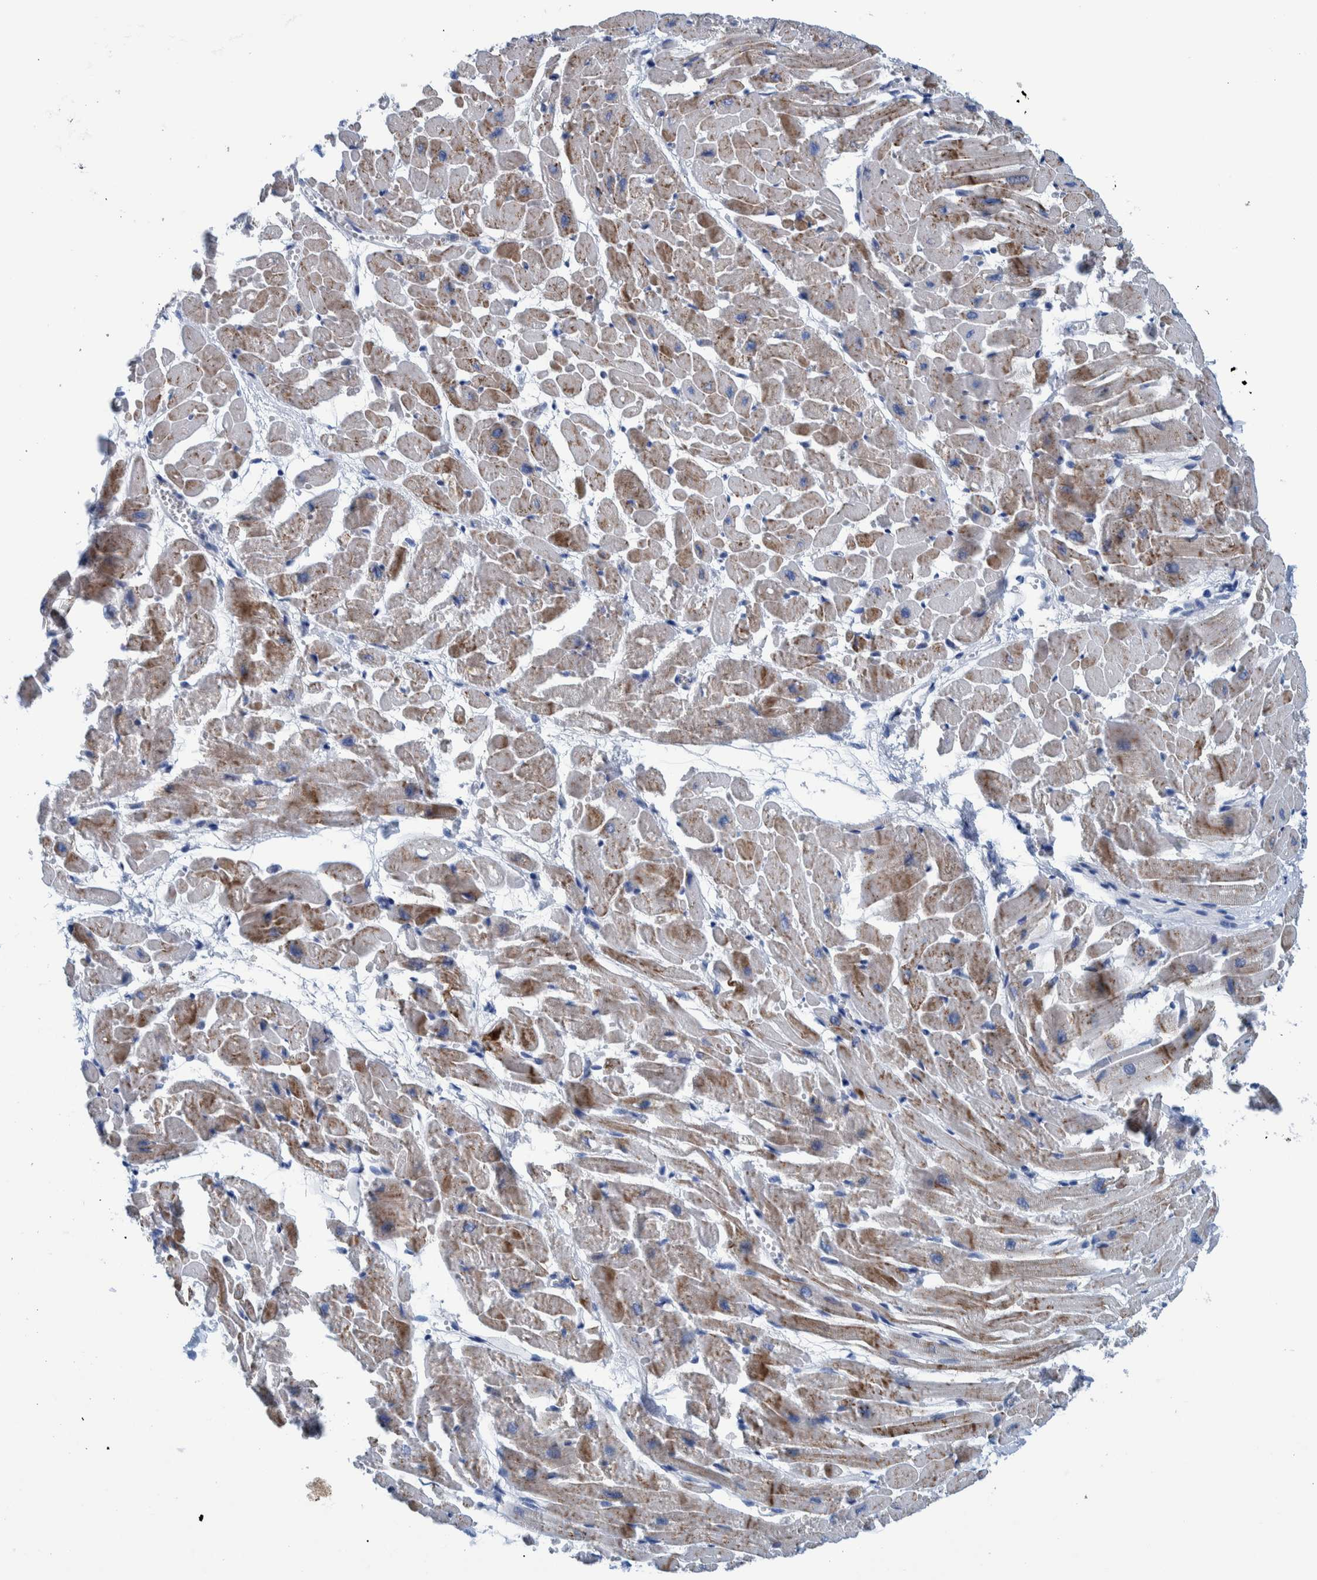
{"staining": {"intensity": "moderate", "quantity": "25%-75%", "location": "cytoplasmic/membranous"}, "tissue": "heart muscle", "cell_type": "Cardiomyocytes", "image_type": "normal", "snomed": [{"axis": "morphology", "description": "Normal tissue, NOS"}, {"axis": "topography", "description": "Heart"}], "caption": "Unremarkable heart muscle demonstrates moderate cytoplasmic/membranous positivity in approximately 25%-75% of cardiomyocytes, visualized by immunohistochemistry.", "gene": "IDO1", "patient": {"sex": "male", "age": 45}}